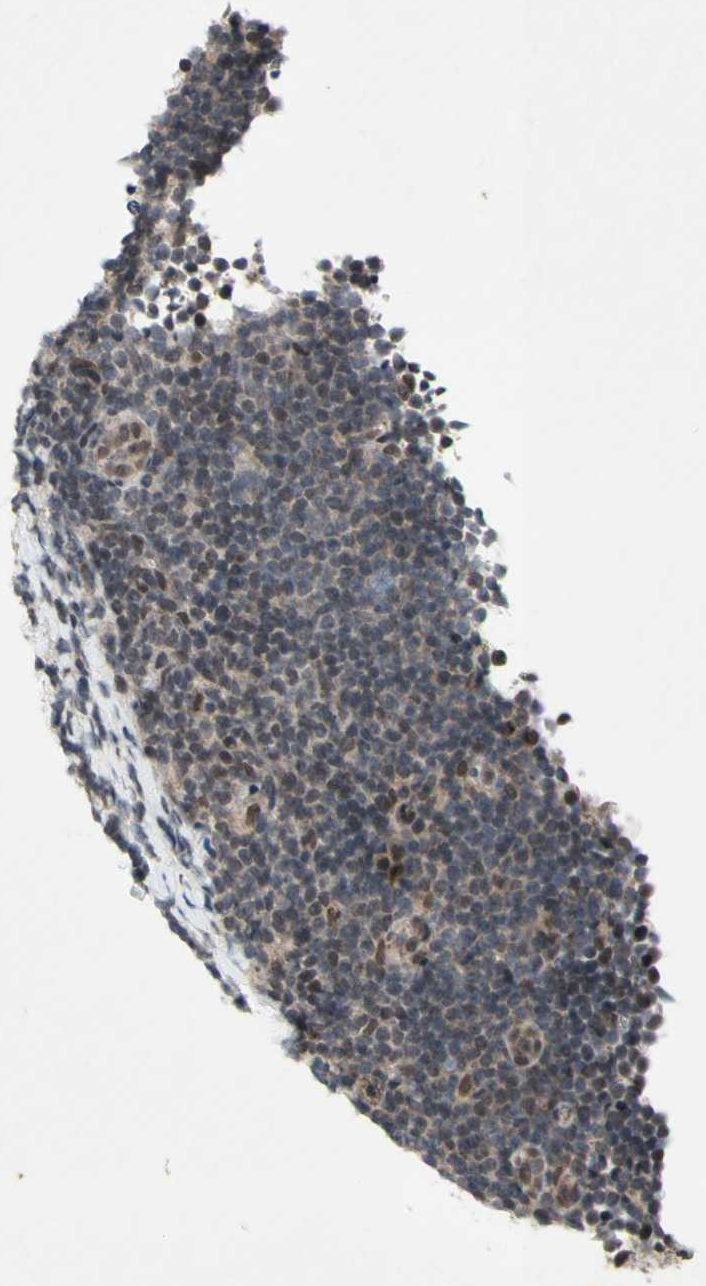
{"staining": {"intensity": "negative", "quantity": "none", "location": "none"}, "tissue": "lymphoma", "cell_type": "Tumor cells", "image_type": "cancer", "snomed": [{"axis": "morphology", "description": "Malignant lymphoma, non-Hodgkin's type, Low grade"}, {"axis": "topography", "description": "Lymph node"}], "caption": "High power microscopy histopathology image of an IHC image of lymphoma, revealing no significant staining in tumor cells. (DAB (3,3'-diaminobenzidine) IHC visualized using brightfield microscopy, high magnification).", "gene": "XPO1", "patient": {"sex": "male", "age": 83}}